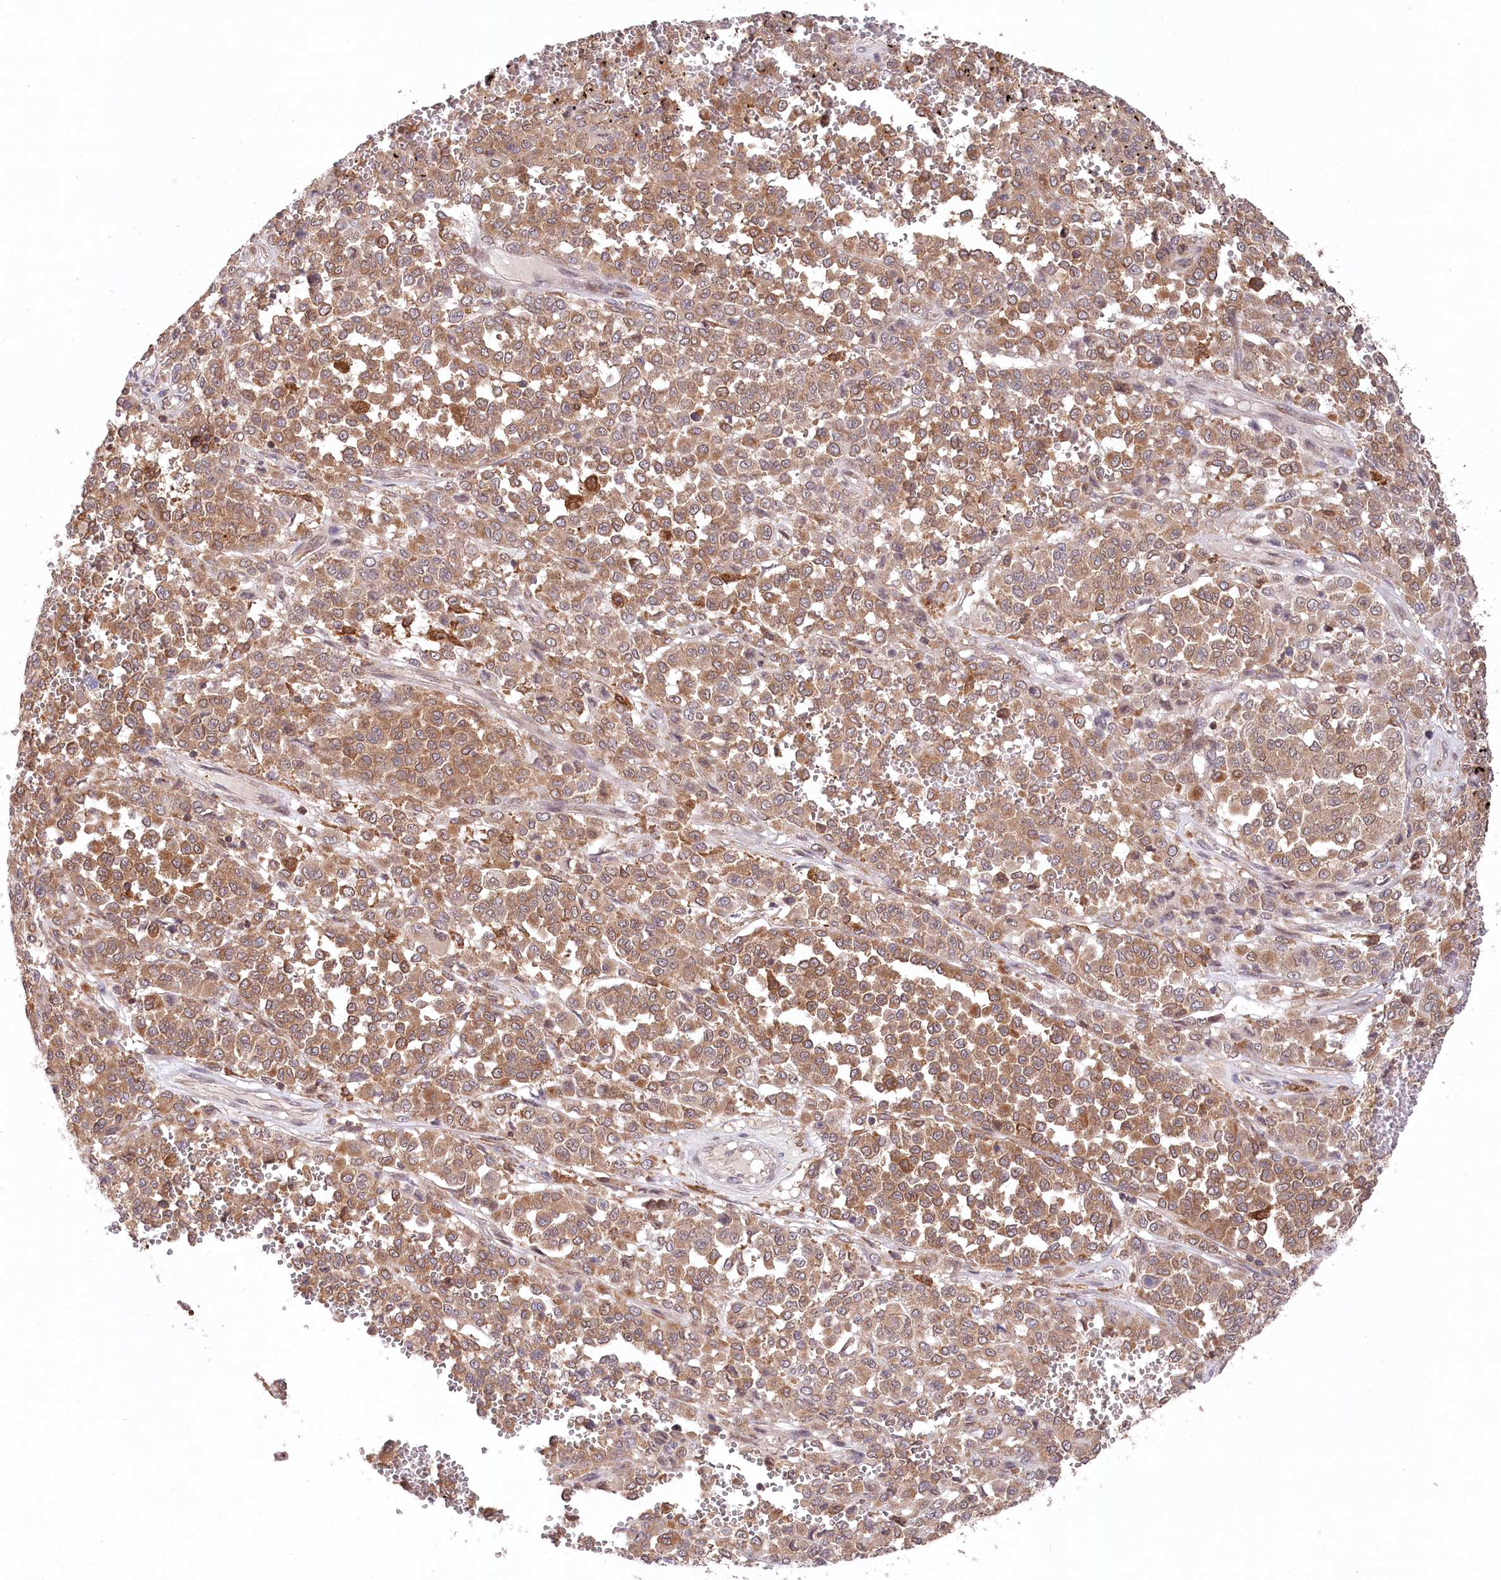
{"staining": {"intensity": "moderate", "quantity": ">75%", "location": "cytoplasmic/membranous"}, "tissue": "melanoma", "cell_type": "Tumor cells", "image_type": "cancer", "snomed": [{"axis": "morphology", "description": "Malignant melanoma, Metastatic site"}, {"axis": "topography", "description": "Pancreas"}], "caption": "IHC image of human melanoma stained for a protein (brown), which shows medium levels of moderate cytoplasmic/membranous positivity in approximately >75% of tumor cells.", "gene": "PPP1R21", "patient": {"sex": "female", "age": 30}}